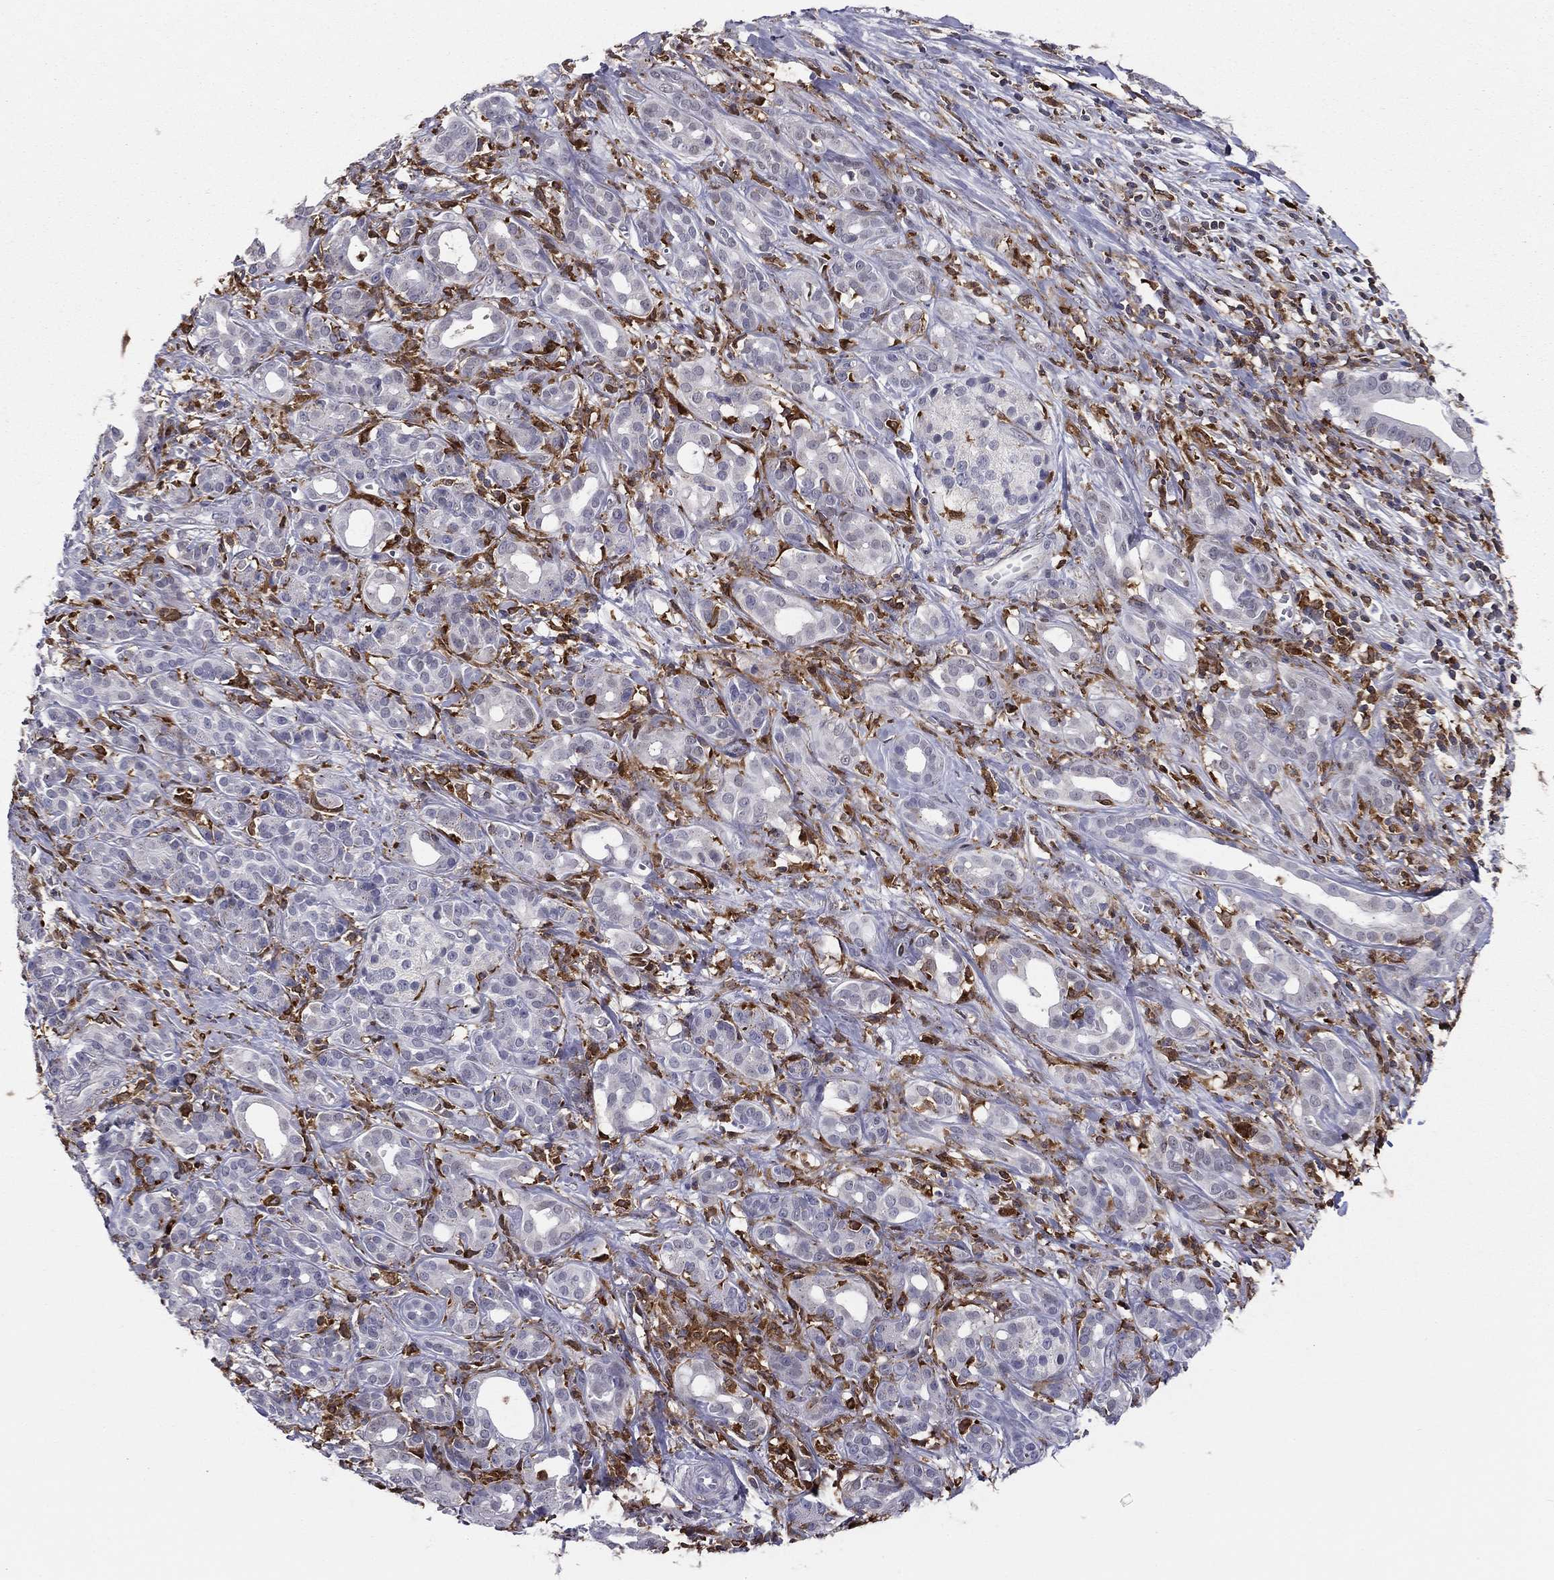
{"staining": {"intensity": "negative", "quantity": "none", "location": "none"}, "tissue": "pancreatic cancer", "cell_type": "Tumor cells", "image_type": "cancer", "snomed": [{"axis": "morphology", "description": "Adenocarcinoma, NOS"}, {"axis": "topography", "description": "Pancreas"}], "caption": "IHC photomicrograph of pancreatic cancer (adenocarcinoma) stained for a protein (brown), which exhibits no positivity in tumor cells.", "gene": "PLCB2", "patient": {"sex": "male", "age": 61}}